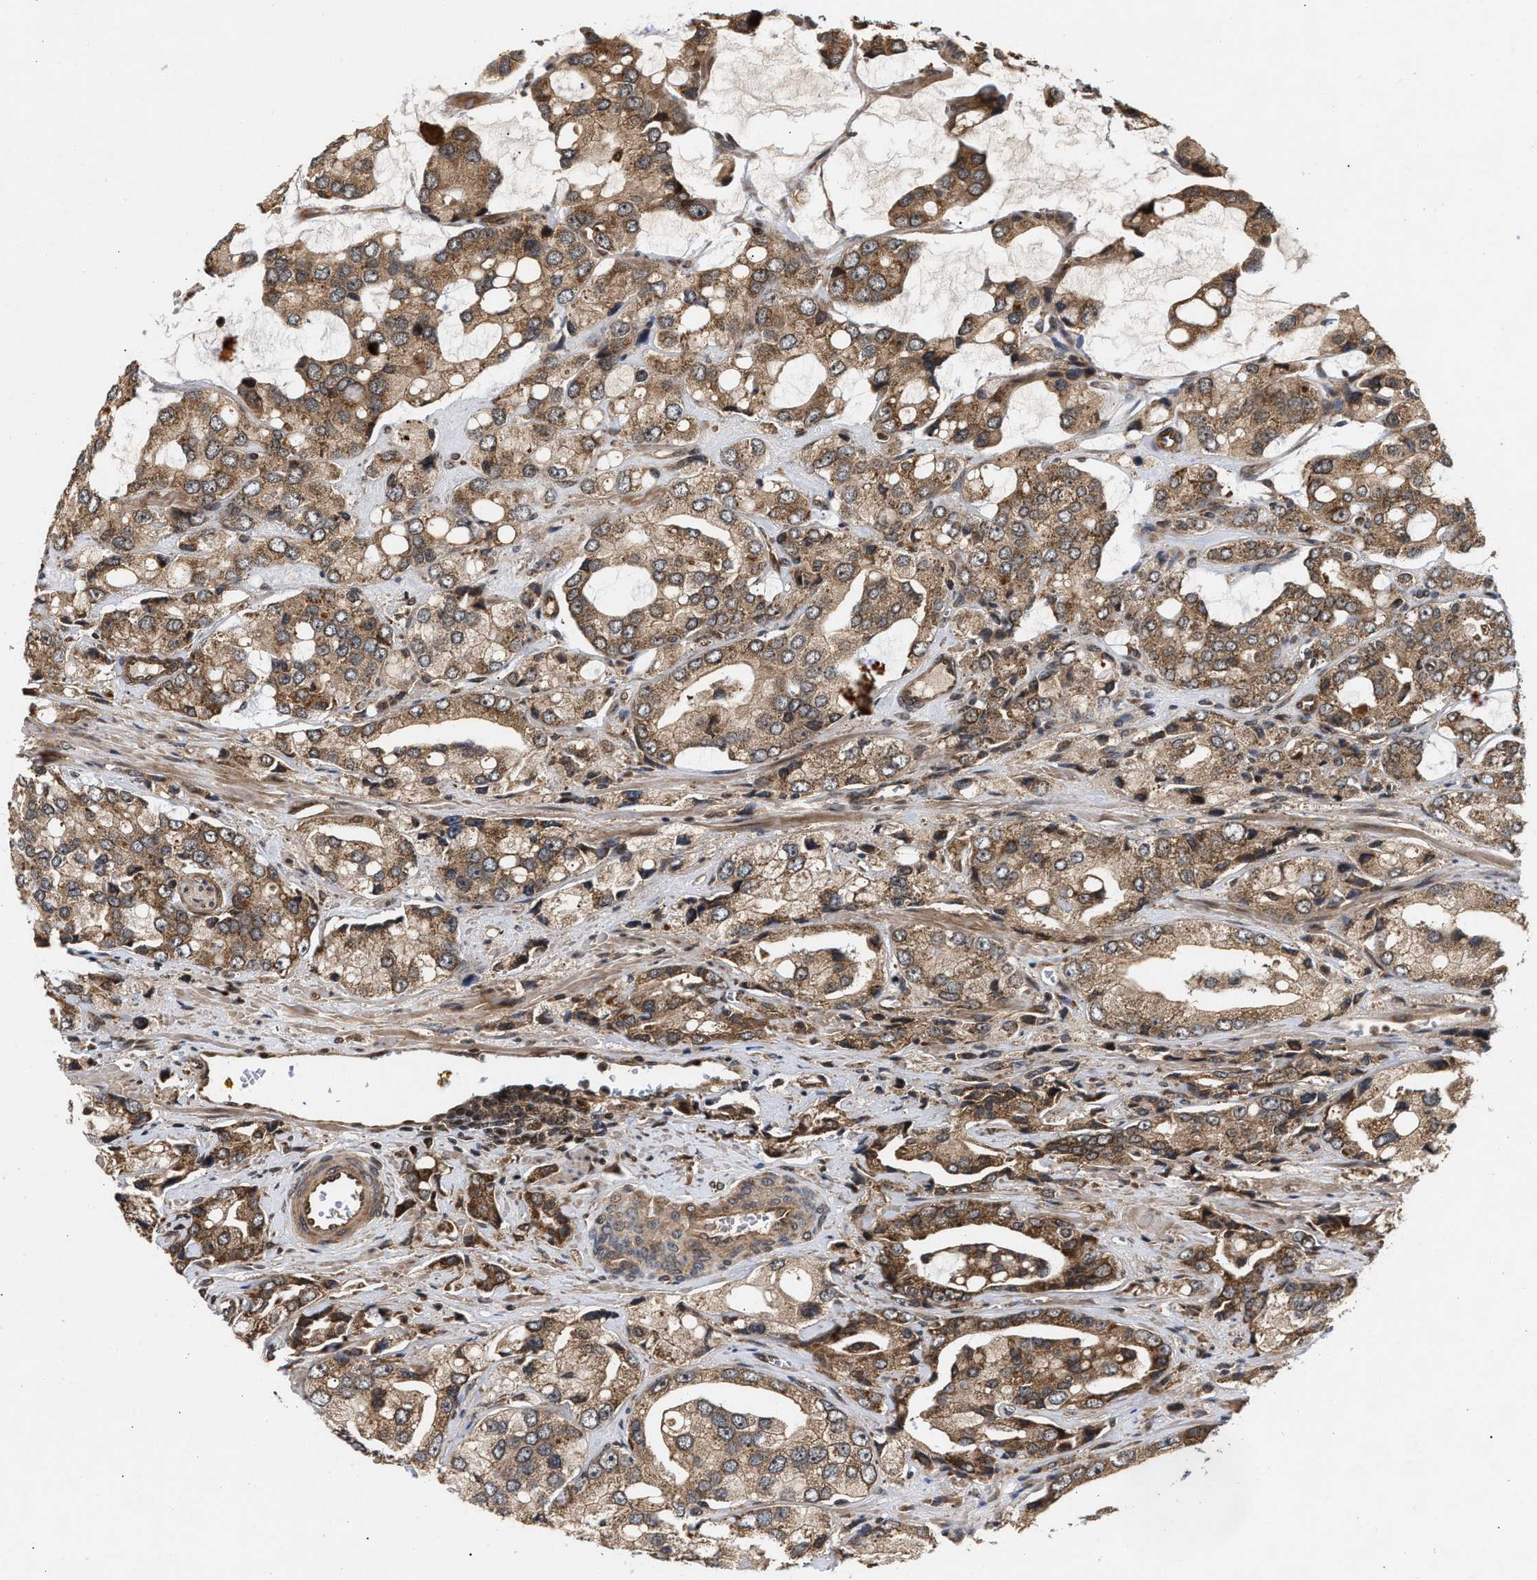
{"staining": {"intensity": "moderate", "quantity": ">75%", "location": "cytoplasmic/membranous"}, "tissue": "prostate cancer", "cell_type": "Tumor cells", "image_type": "cancer", "snomed": [{"axis": "morphology", "description": "Adenocarcinoma, High grade"}, {"axis": "topography", "description": "Prostate"}], "caption": "Prostate adenocarcinoma (high-grade) was stained to show a protein in brown. There is medium levels of moderate cytoplasmic/membranous positivity in approximately >75% of tumor cells. The protein is shown in brown color, while the nuclei are stained blue.", "gene": "CFLAR", "patient": {"sex": "male", "age": 67}}